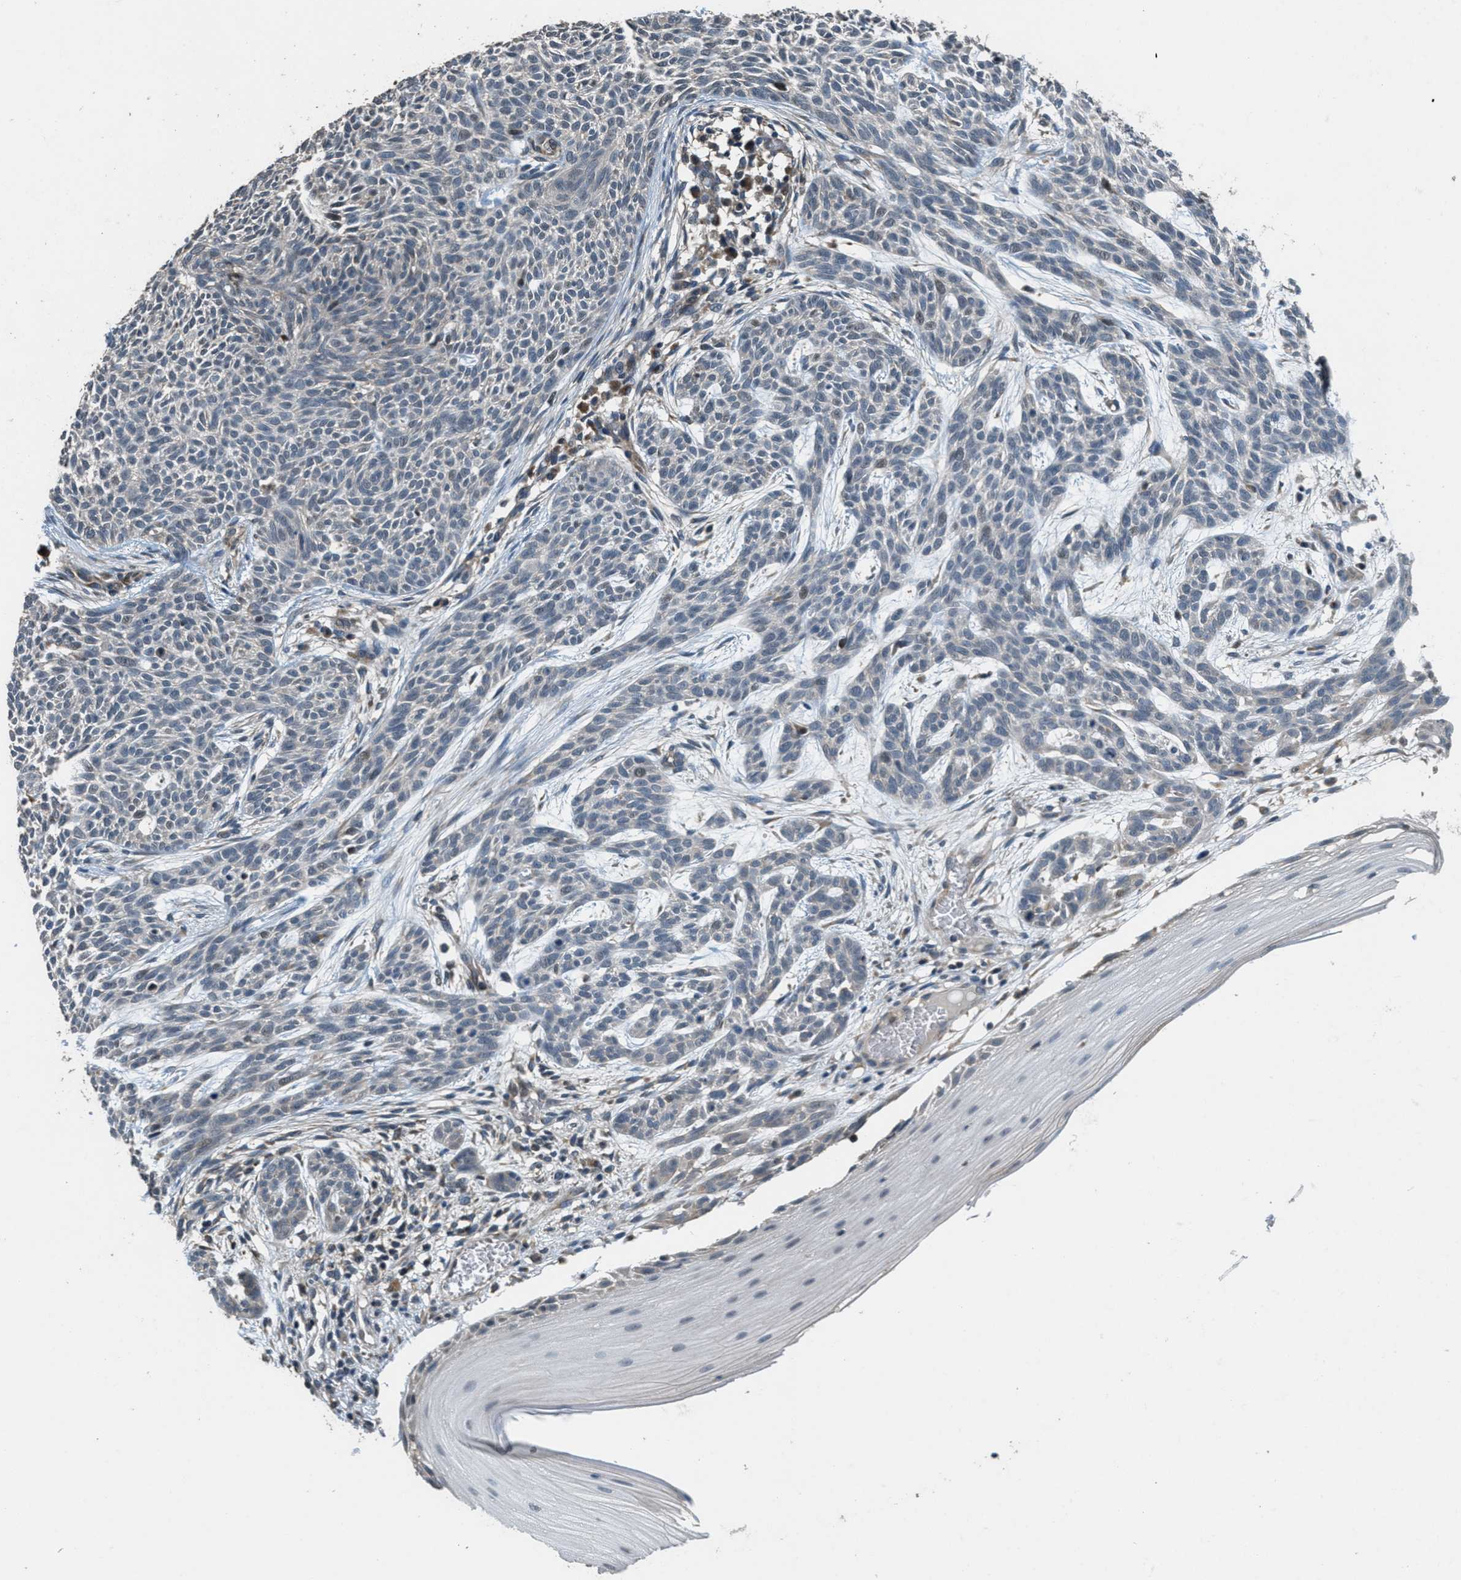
{"staining": {"intensity": "negative", "quantity": "none", "location": "none"}, "tissue": "skin cancer", "cell_type": "Tumor cells", "image_type": "cancer", "snomed": [{"axis": "morphology", "description": "Basal cell carcinoma"}, {"axis": "topography", "description": "Skin"}], "caption": "A high-resolution photomicrograph shows immunohistochemistry (IHC) staining of basal cell carcinoma (skin), which displays no significant staining in tumor cells.", "gene": "NAT1", "patient": {"sex": "female", "age": 84}}